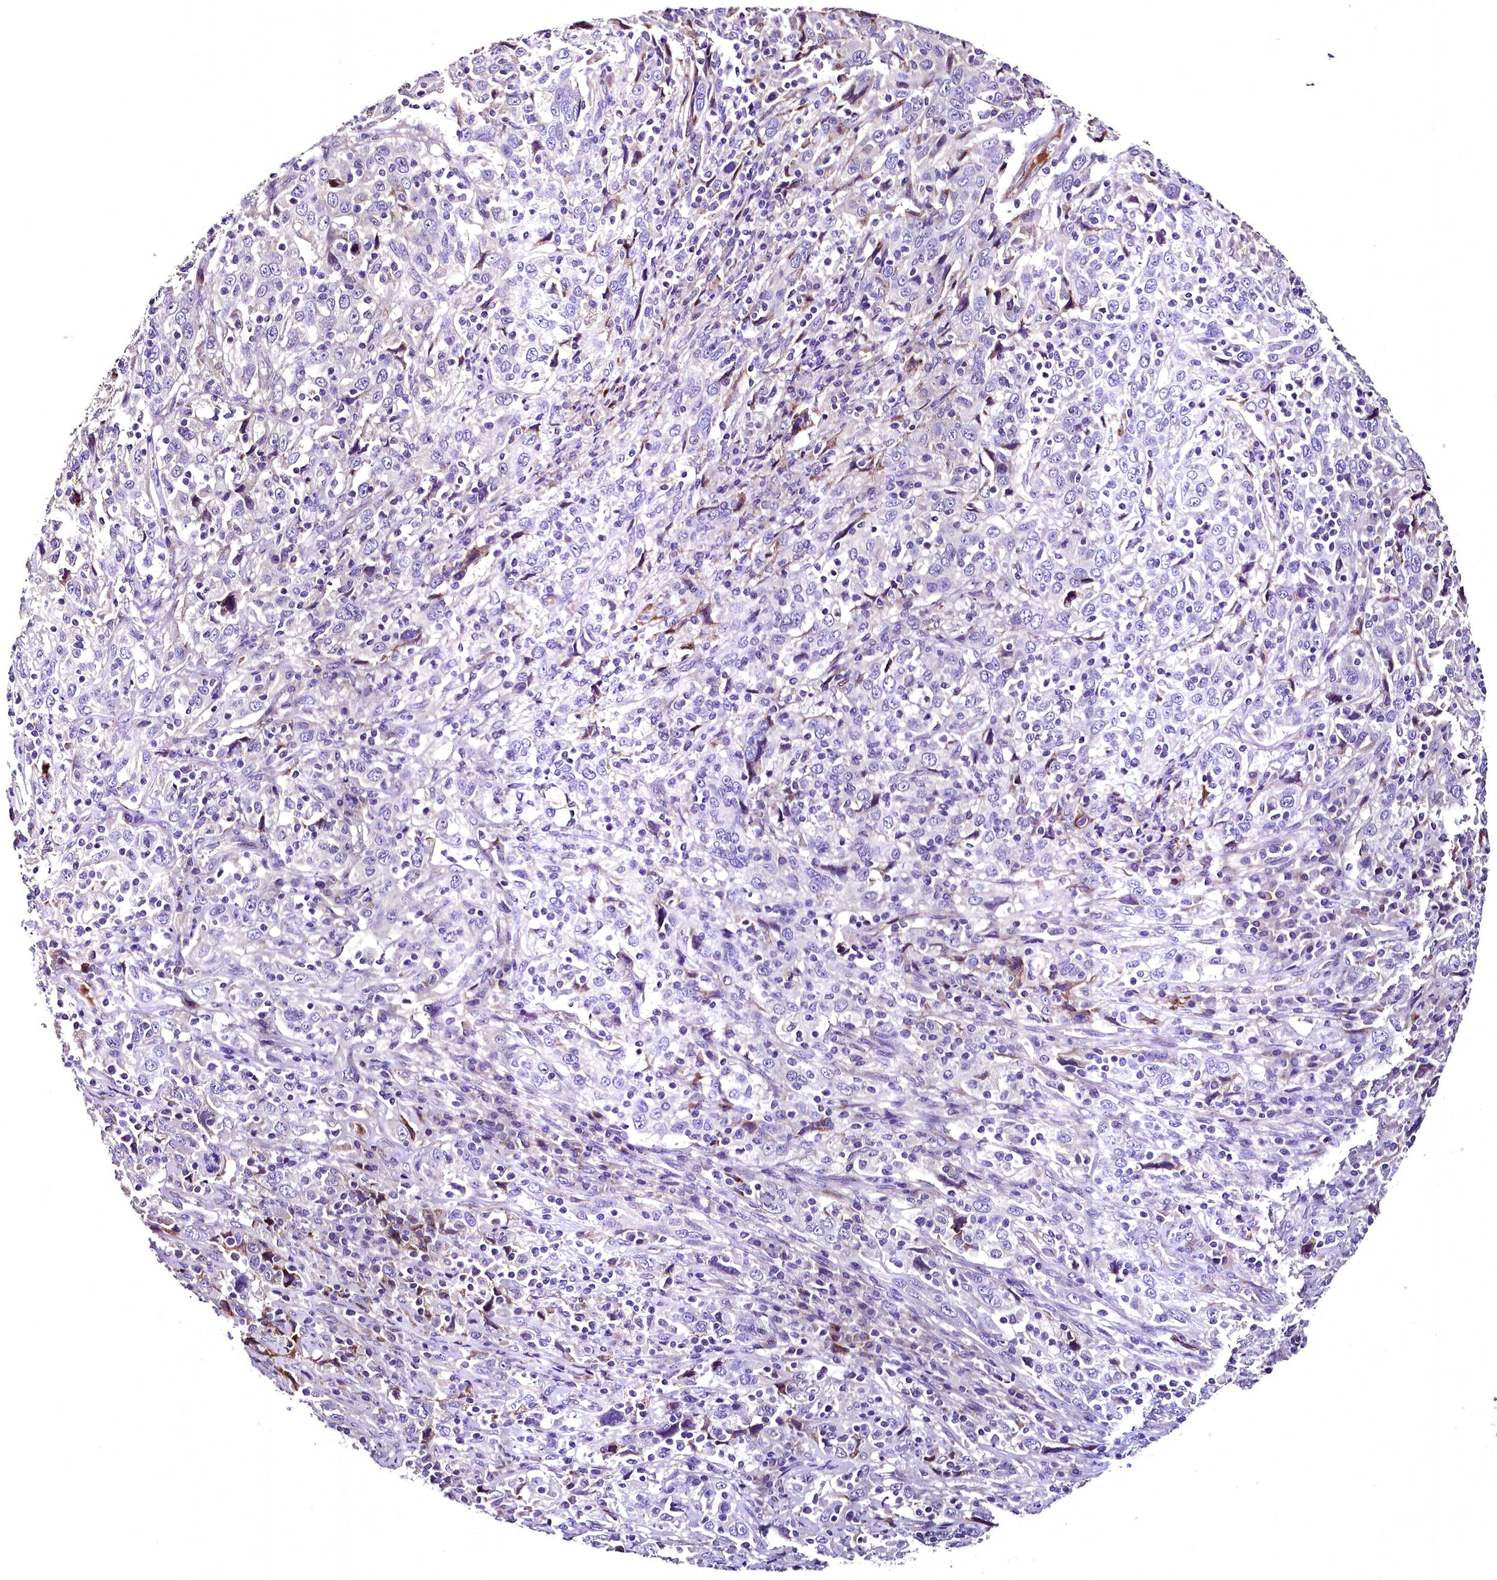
{"staining": {"intensity": "negative", "quantity": "none", "location": "none"}, "tissue": "cervical cancer", "cell_type": "Tumor cells", "image_type": "cancer", "snomed": [{"axis": "morphology", "description": "Squamous cell carcinoma, NOS"}, {"axis": "topography", "description": "Cervix"}], "caption": "Cervical squamous cell carcinoma stained for a protein using immunohistochemistry (IHC) exhibits no positivity tumor cells.", "gene": "MS4A18", "patient": {"sex": "female", "age": 46}}